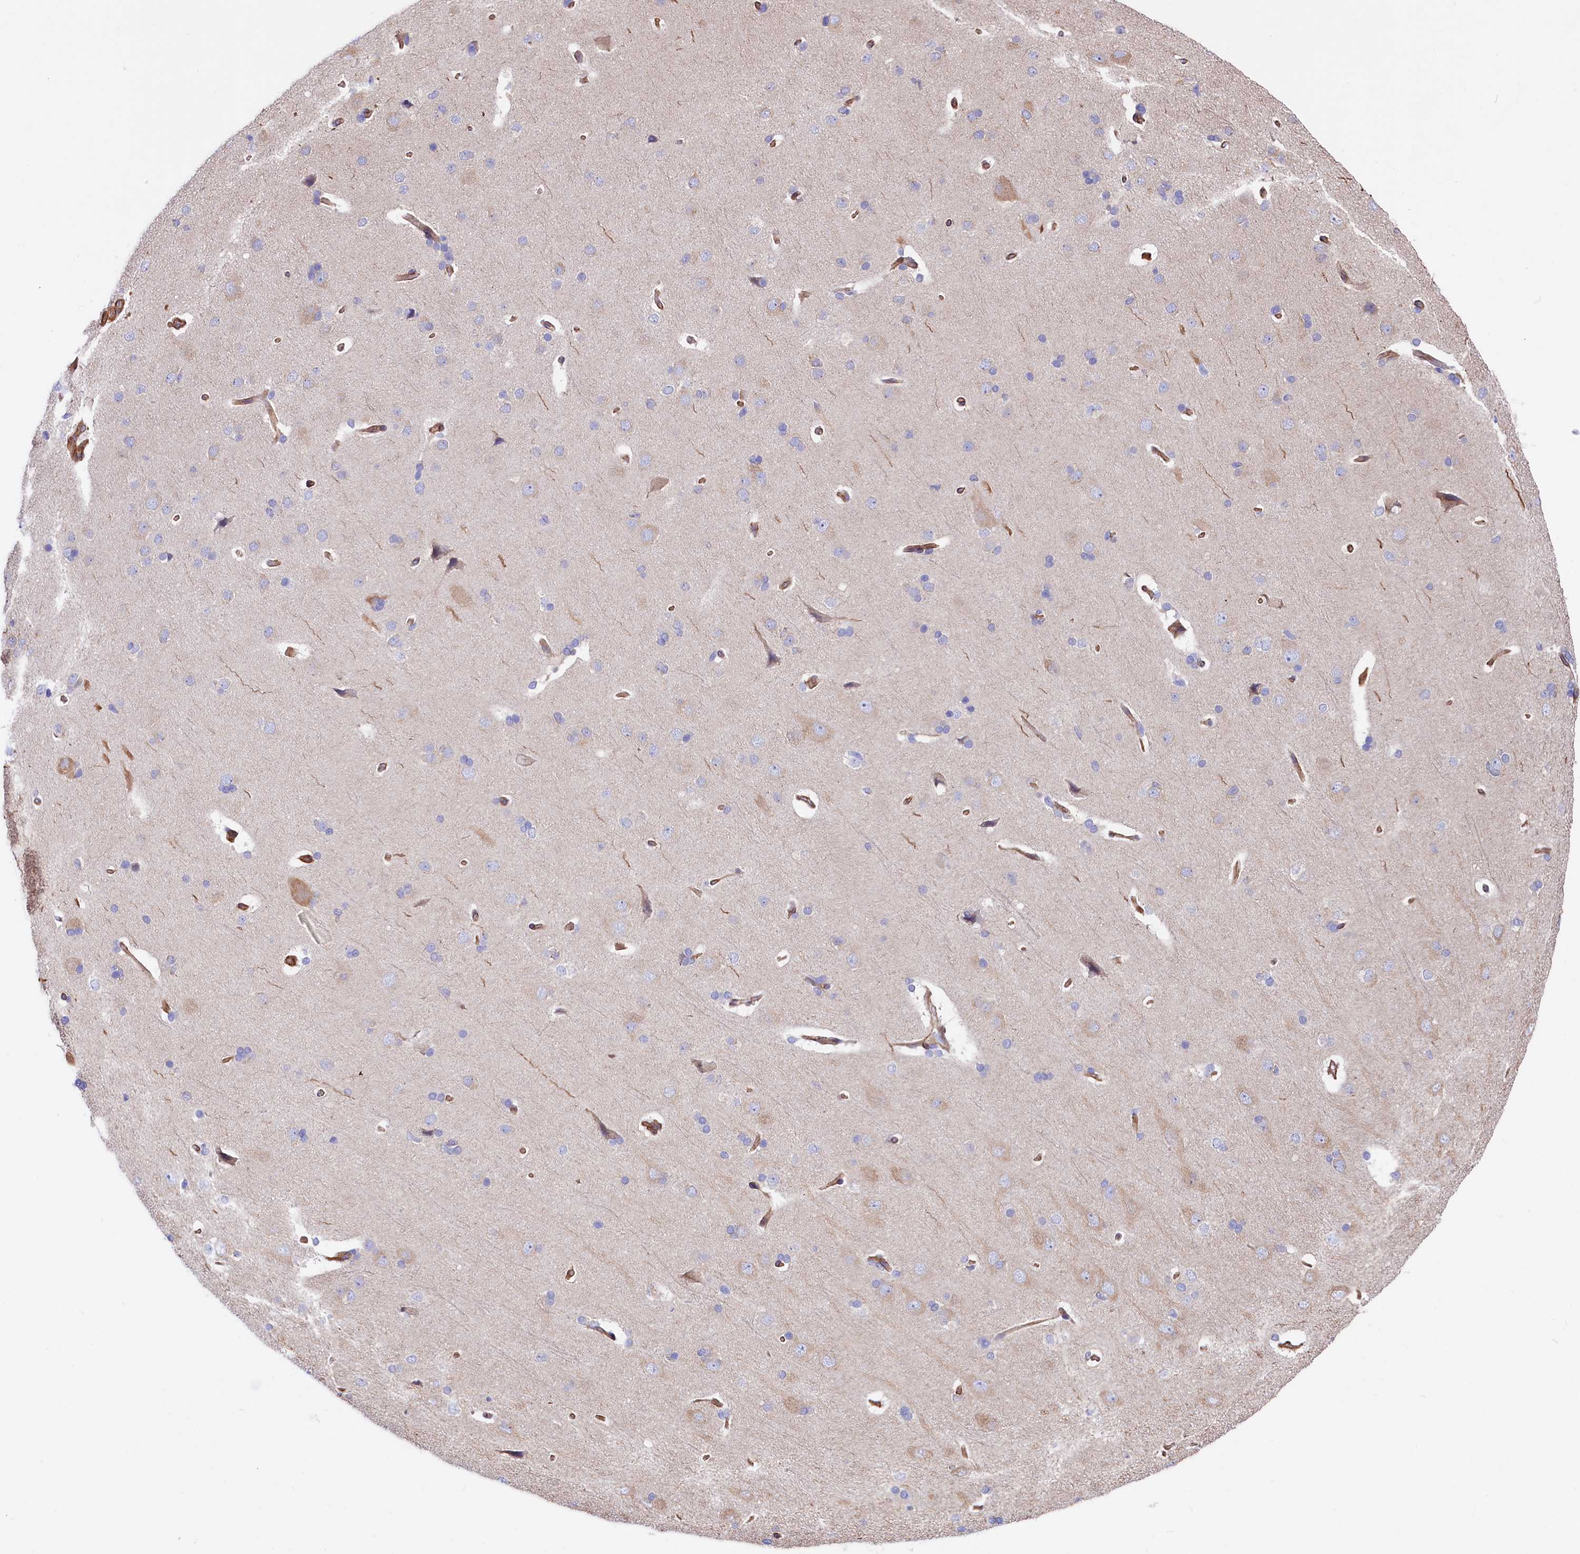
{"staining": {"intensity": "moderate", "quantity": ">75%", "location": "cytoplasmic/membranous"}, "tissue": "cerebral cortex", "cell_type": "Endothelial cells", "image_type": "normal", "snomed": [{"axis": "morphology", "description": "Normal tissue, NOS"}, {"axis": "topography", "description": "Cerebral cortex"}], "caption": "A histopathology image of human cerebral cortex stained for a protein demonstrates moderate cytoplasmic/membranous brown staining in endothelial cells. (DAB (3,3'-diaminobenzidine) IHC with brightfield microscopy, high magnification).", "gene": "TNKS1BP1", "patient": {"sex": "male", "age": 62}}